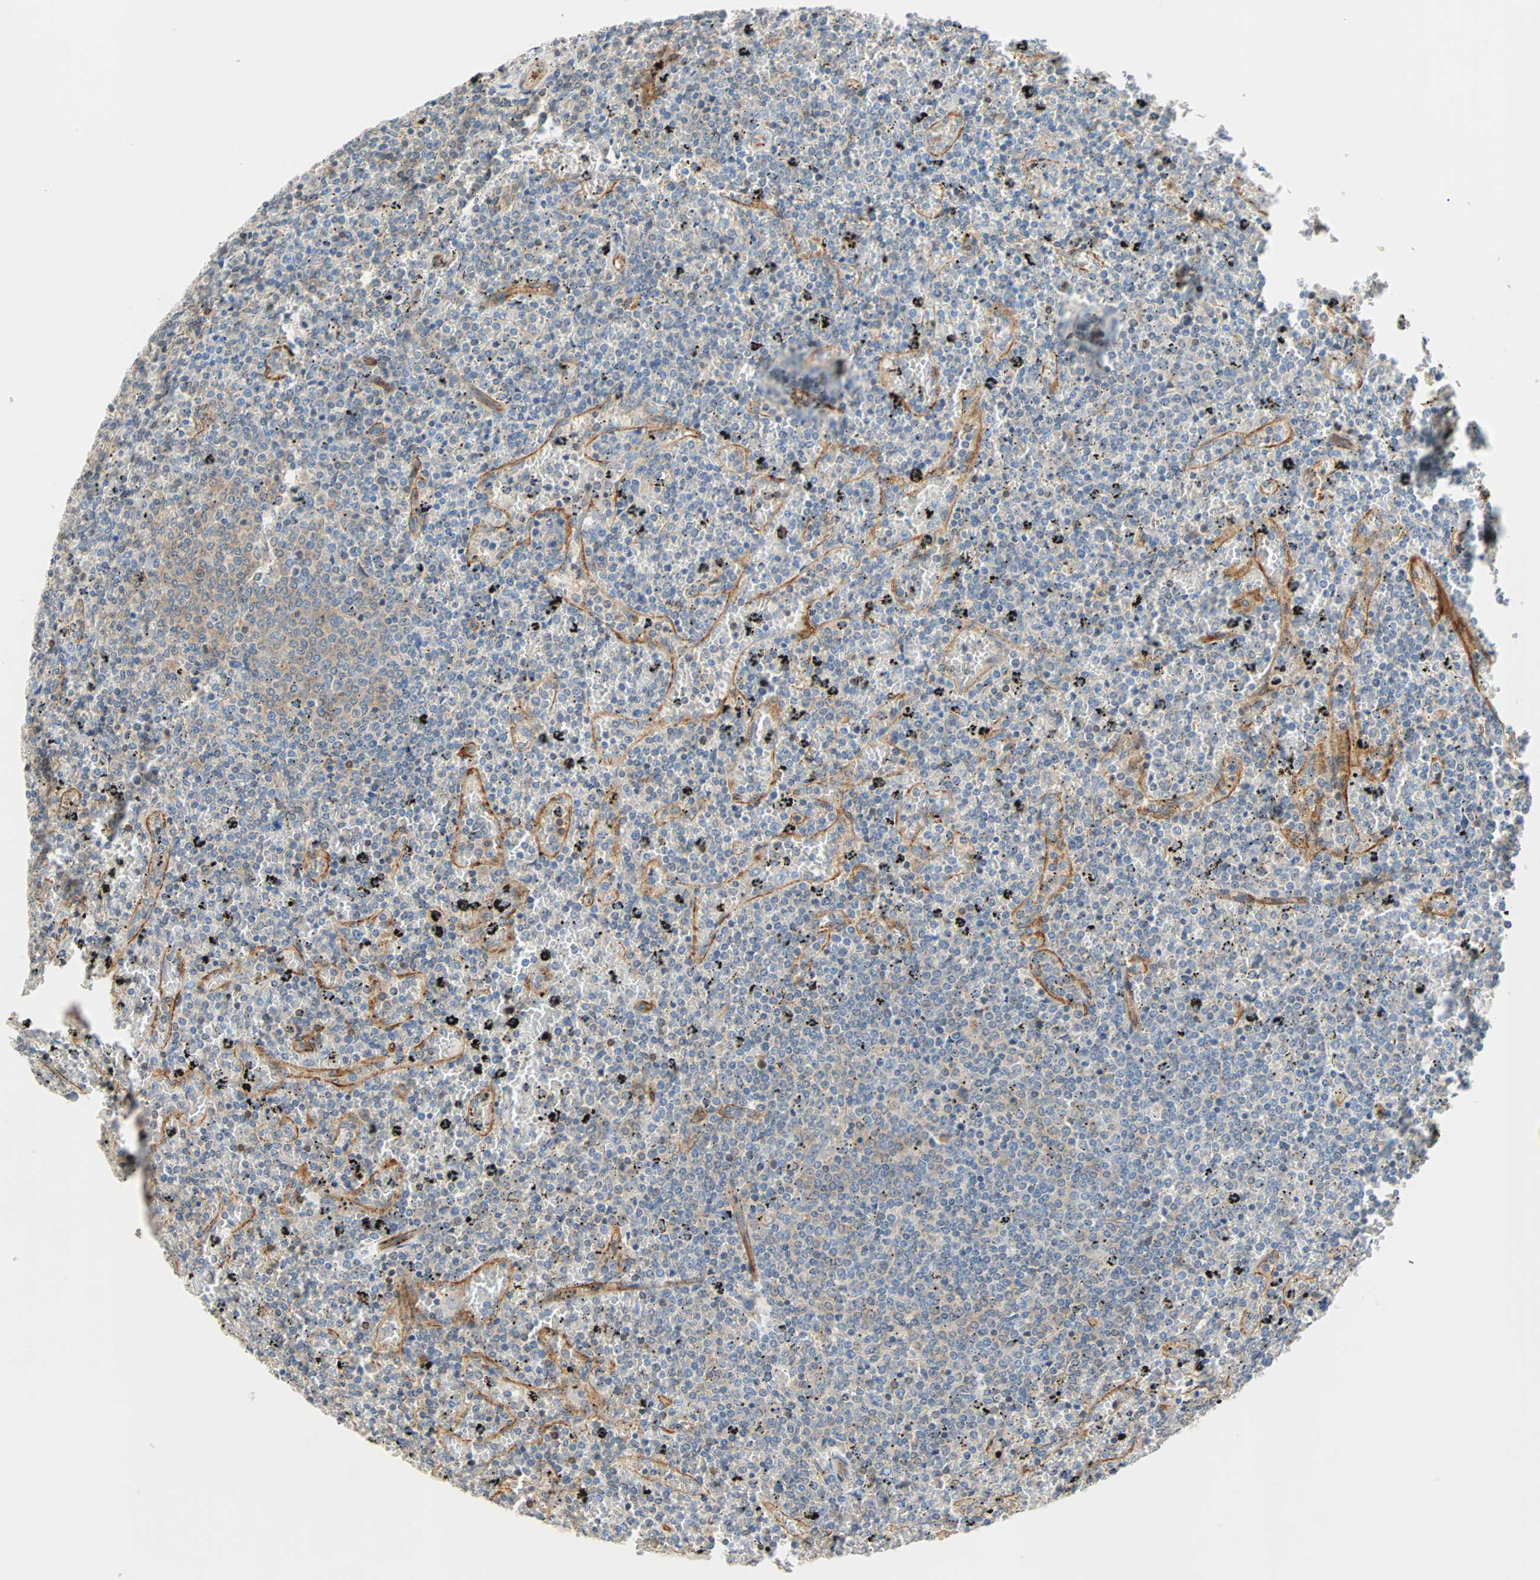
{"staining": {"intensity": "weak", "quantity": "<25%", "location": "cytoplasmic/membranous"}, "tissue": "lymphoma", "cell_type": "Tumor cells", "image_type": "cancer", "snomed": [{"axis": "morphology", "description": "Malignant lymphoma, non-Hodgkin's type, Low grade"}, {"axis": "topography", "description": "Spleen"}], "caption": "Image shows no protein positivity in tumor cells of lymphoma tissue.", "gene": "TNFRSF12A", "patient": {"sex": "female", "age": 77}}